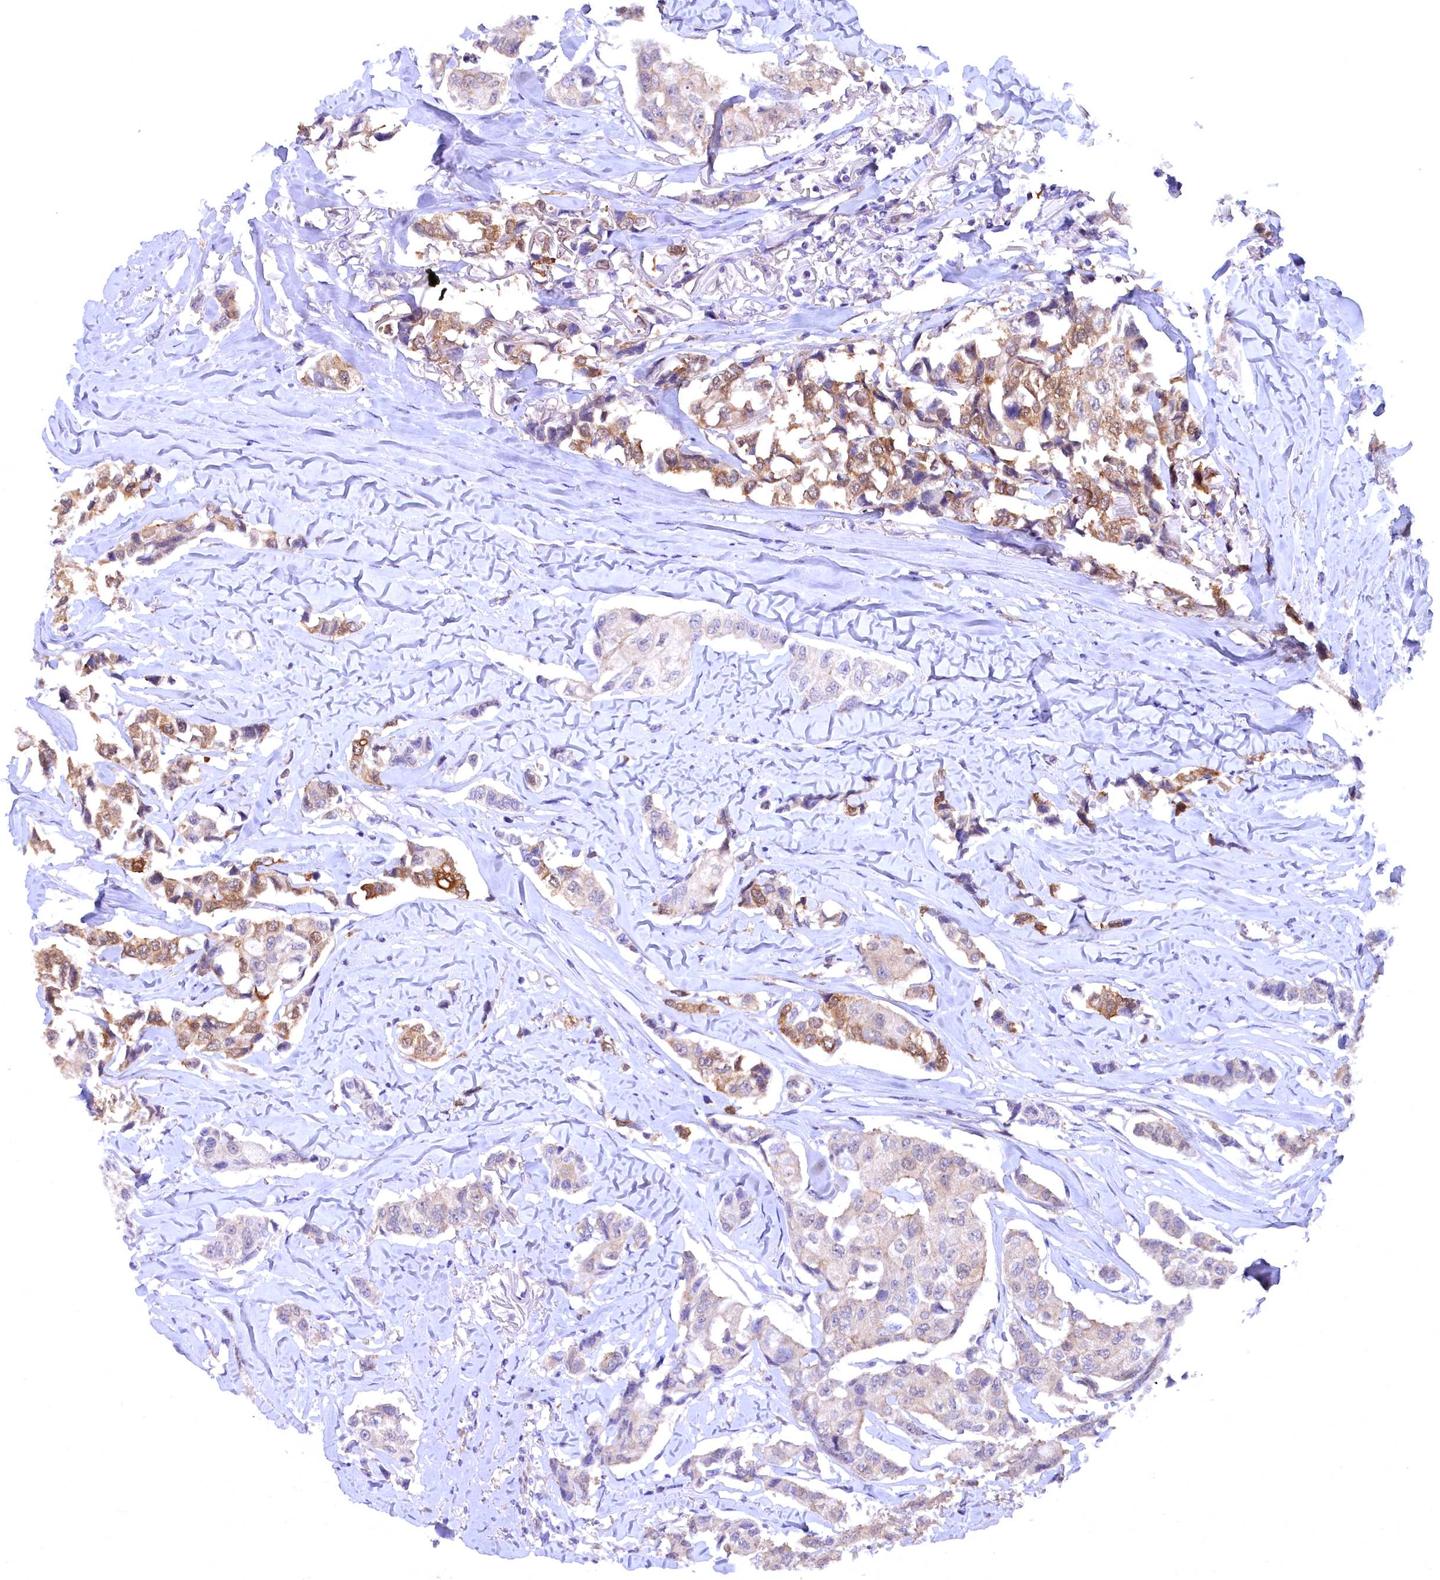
{"staining": {"intensity": "moderate", "quantity": "25%-75%", "location": "cytoplasmic/membranous"}, "tissue": "breast cancer", "cell_type": "Tumor cells", "image_type": "cancer", "snomed": [{"axis": "morphology", "description": "Duct carcinoma"}, {"axis": "topography", "description": "Breast"}], "caption": "Brown immunohistochemical staining in human infiltrating ductal carcinoma (breast) displays moderate cytoplasmic/membranous expression in about 25%-75% of tumor cells.", "gene": "JPT2", "patient": {"sex": "female", "age": 80}}